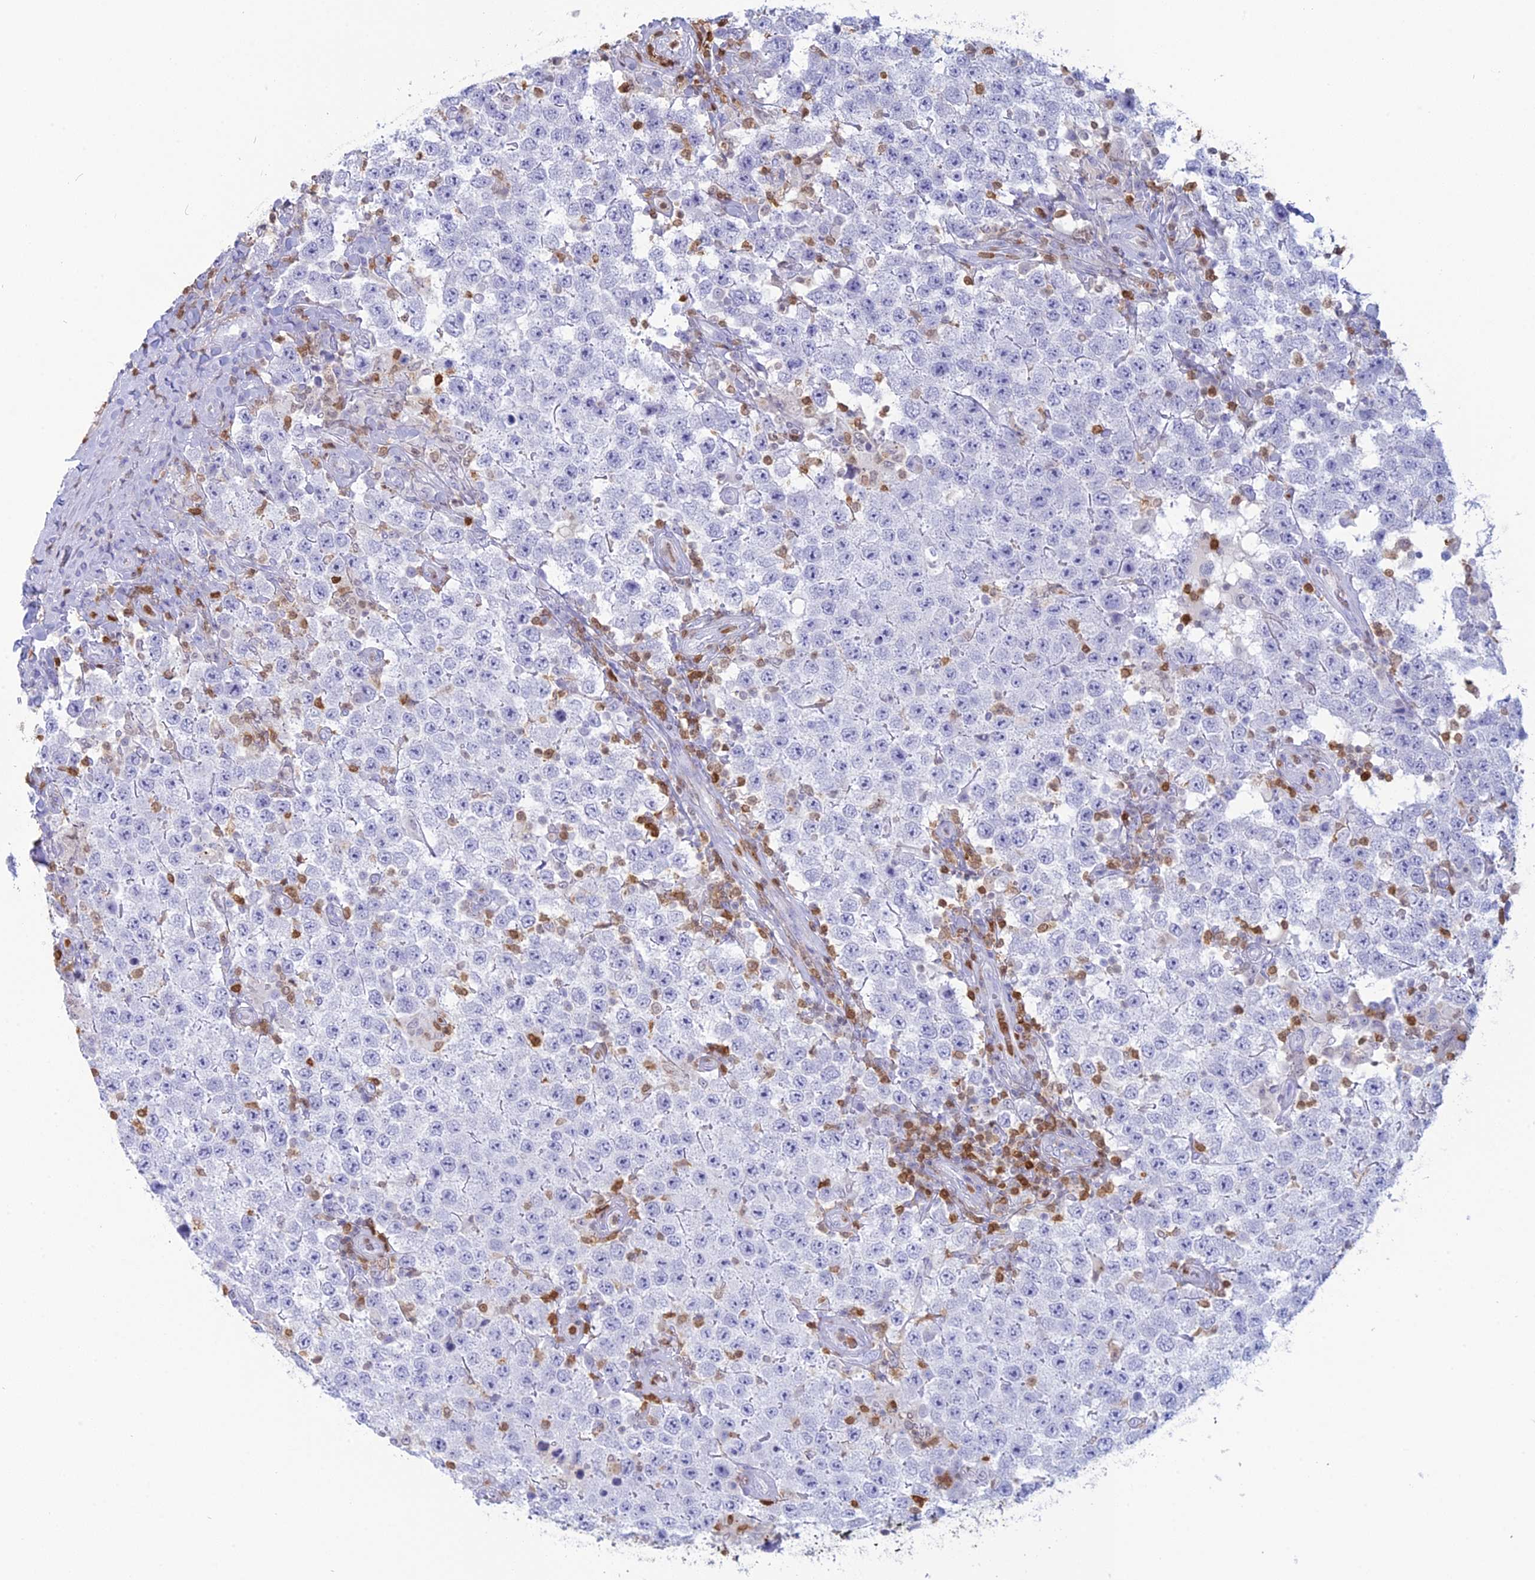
{"staining": {"intensity": "negative", "quantity": "none", "location": "none"}, "tissue": "testis cancer", "cell_type": "Tumor cells", "image_type": "cancer", "snomed": [{"axis": "morphology", "description": "Normal tissue, NOS"}, {"axis": "morphology", "description": "Urothelial carcinoma, High grade"}, {"axis": "morphology", "description": "Seminoma, NOS"}, {"axis": "morphology", "description": "Carcinoma, Embryonal, NOS"}, {"axis": "topography", "description": "Urinary bladder"}, {"axis": "topography", "description": "Testis"}], "caption": "An immunohistochemistry photomicrograph of testis cancer is shown. There is no staining in tumor cells of testis cancer. (Stains: DAB (3,3'-diaminobenzidine) immunohistochemistry (IHC) with hematoxylin counter stain, Microscopy: brightfield microscopy at high magnification).", "gene": "PGBD4", "patient": {"sex": "male", "age": 41}}